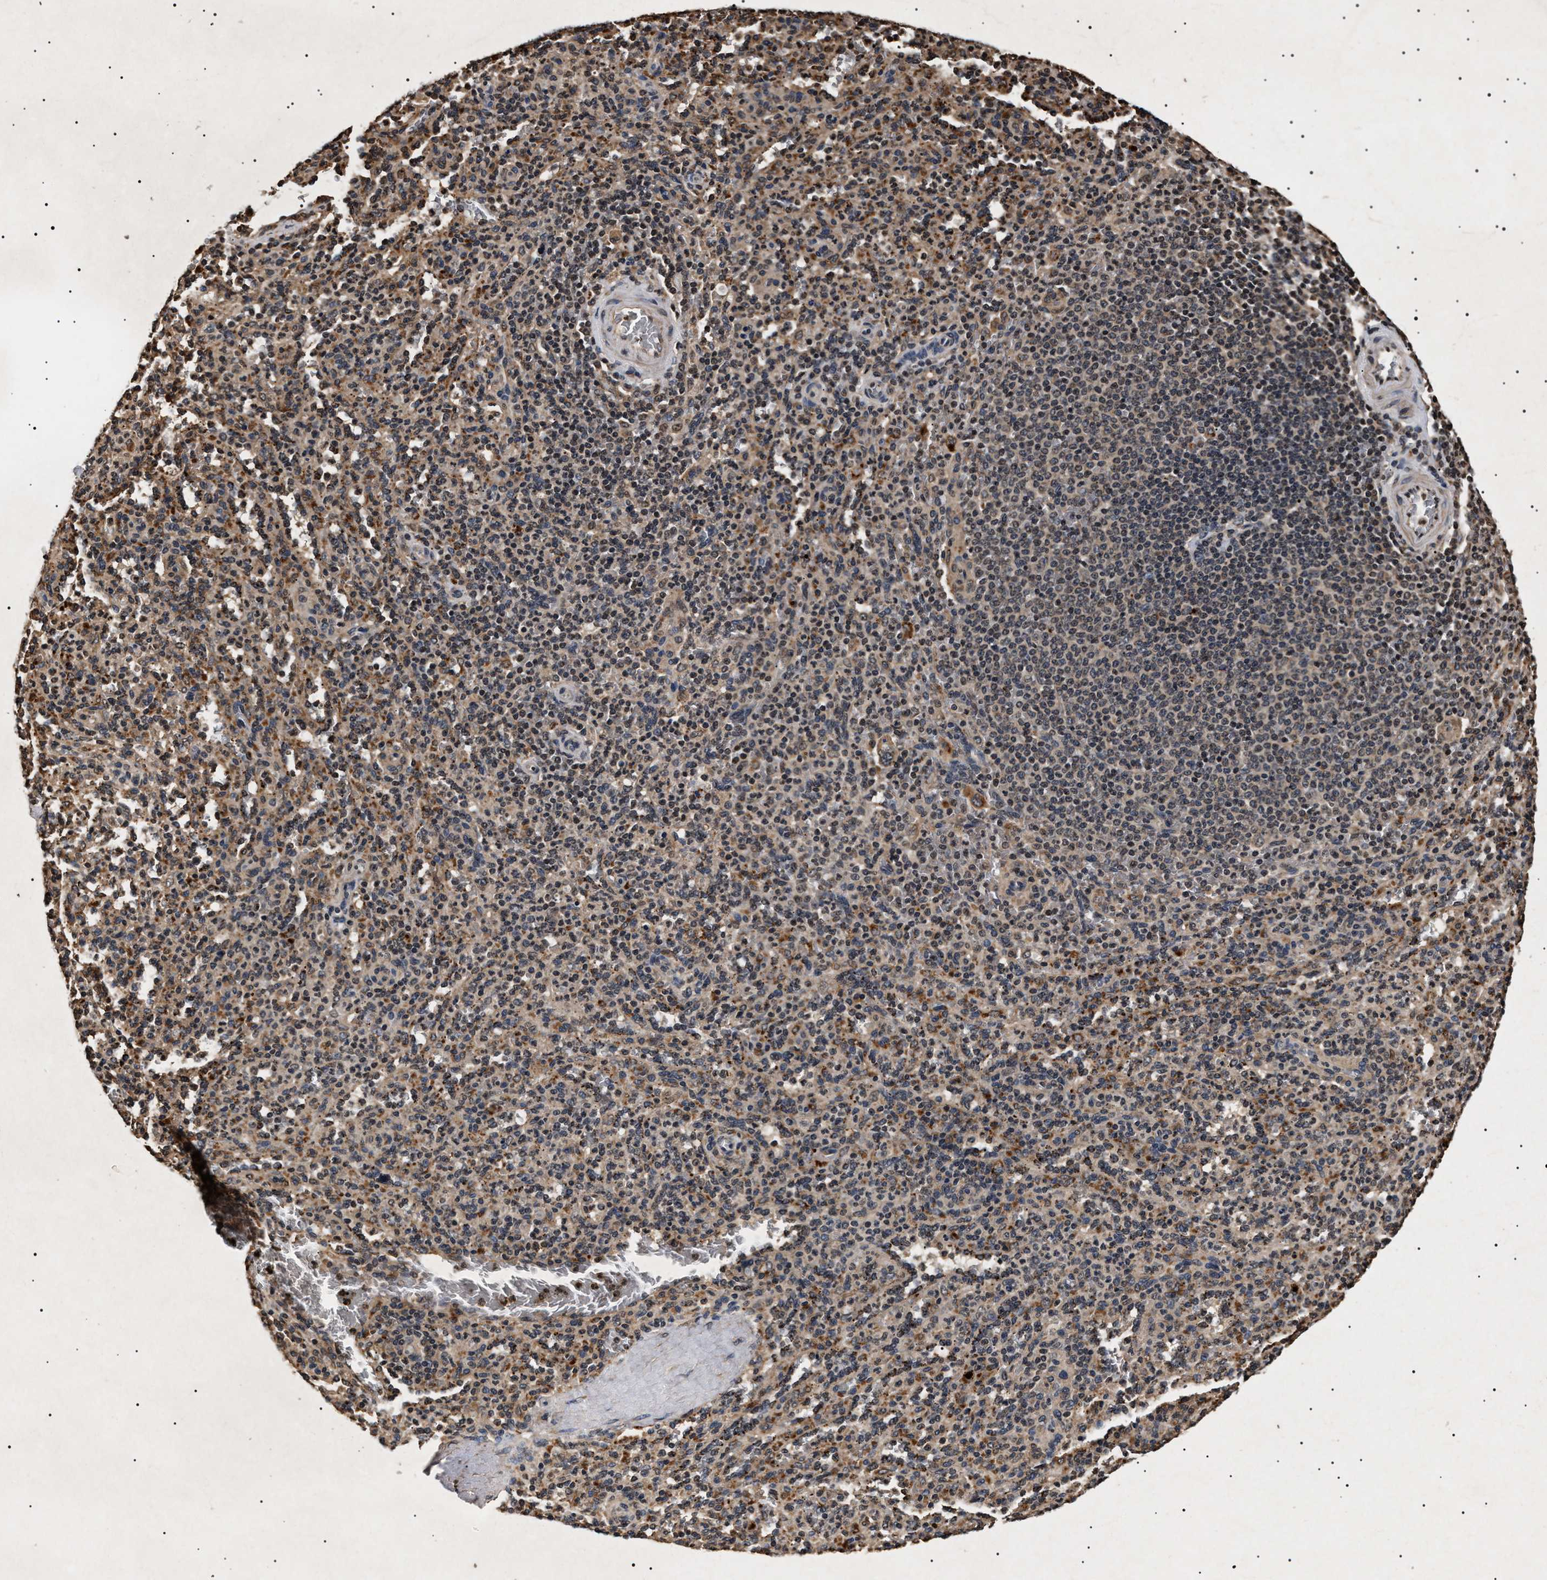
{"staining": {"intensity": "moderate", "quantity": "25%-75%", "location": "cytoplasmic/membranous,nuclear"}, "tissue": "spleen", "cell_type": "Cells in red pulp", "image_type": "normal", "snomed": [{"axis": "morphology", "description": "Normal tissue, NOS"}, {"axis": "topography", "description": "Spleen"}], "caption": "Brown immunohistochemical staining in unremarkable spleen demonstrates moderate cytoplasmic/membranous,nuclear expression in about 25%-75% of cells in red pulp.", "gene": "KIF21A", "patient": {"sex": "male", "age": 36}}